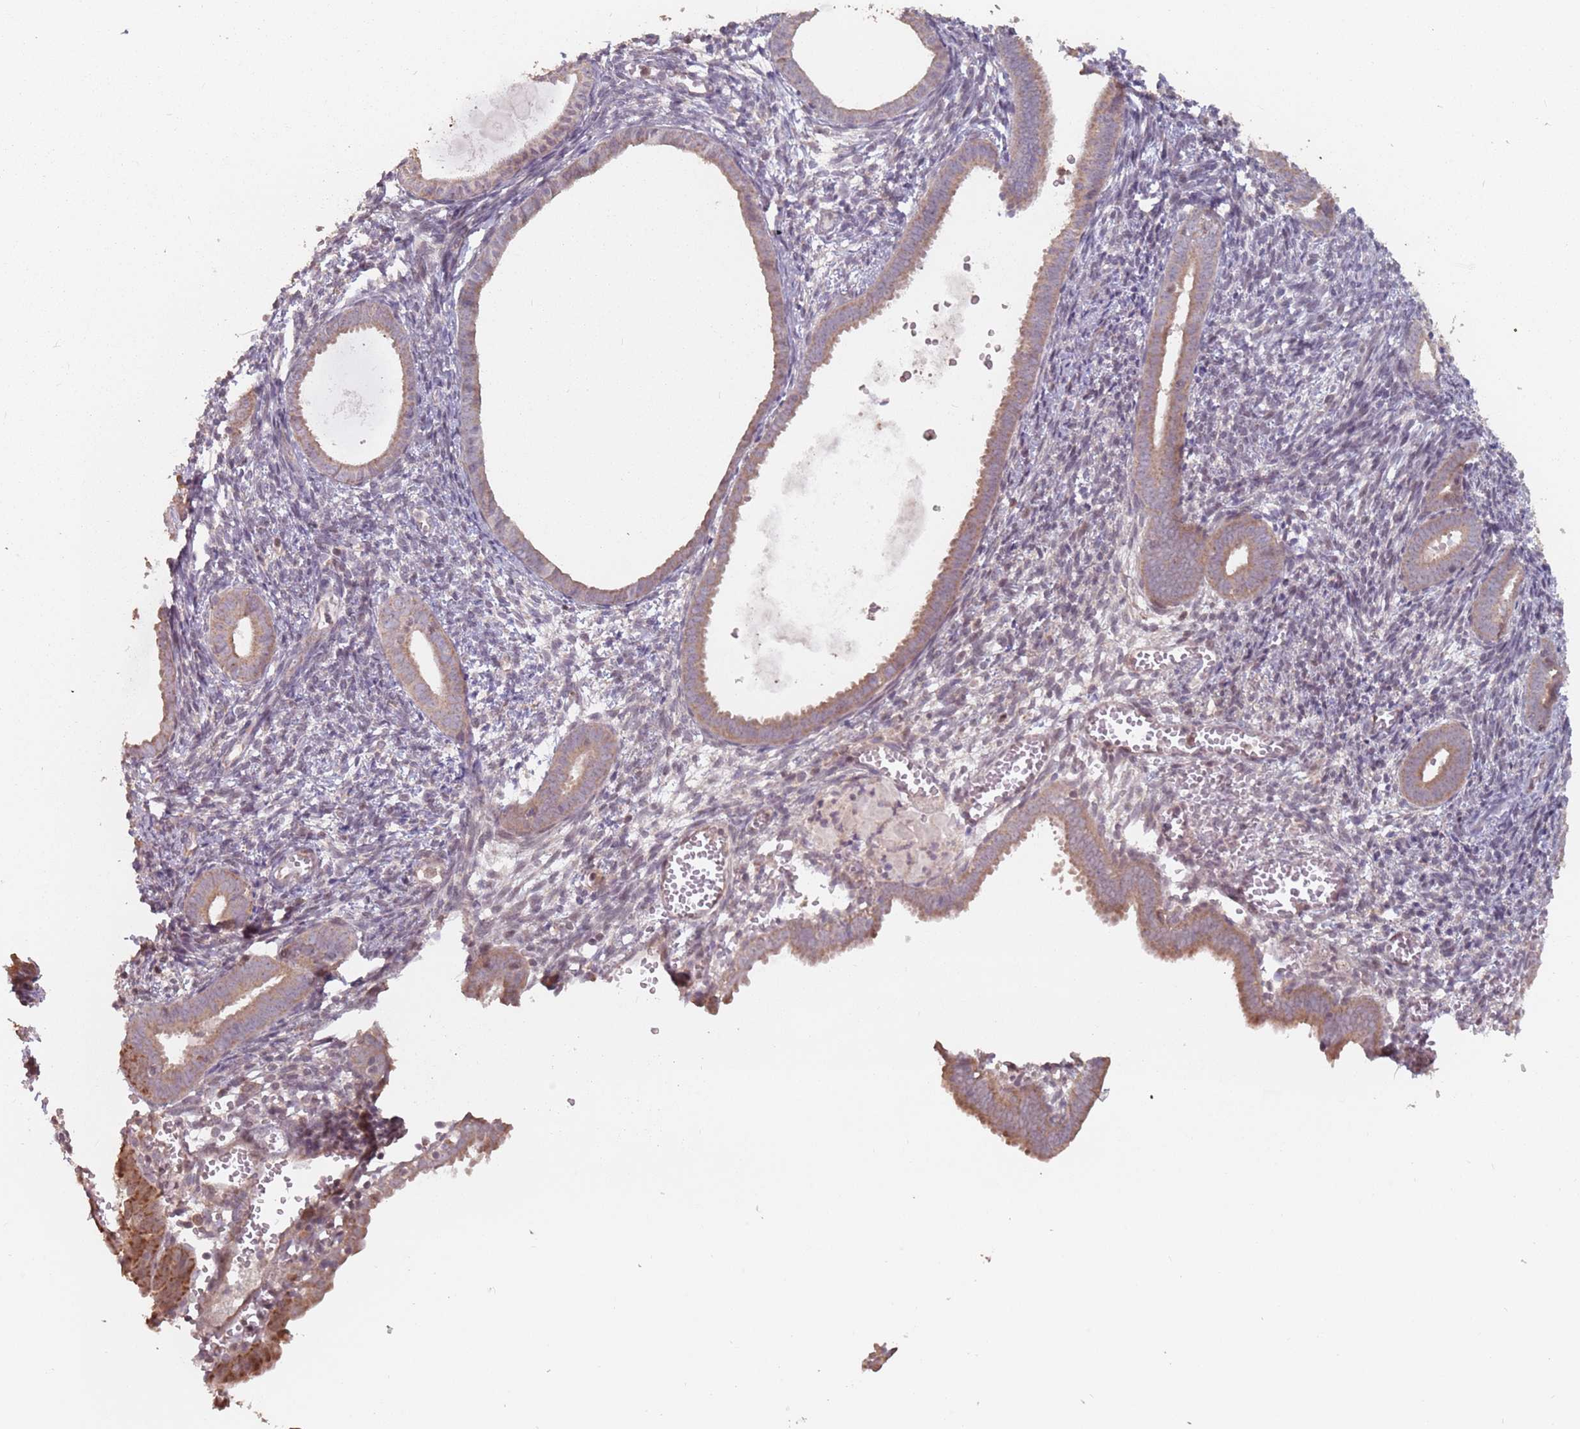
{"staining": {"intensity": "moderate", "quantity": ">75%", "location": "cytoplasmic/membranous"}, "tissue": "endometrial cancer", "cell_type": "Tumor cells", "image_type": "cancer", "snomed": [{"axis": "morphology", "description": "Adenocarcinoma, NOS"}, {"axis": "topography", "description": "Endometrium"}], "caption": "Immunohistochemistry histopathology image of human adenocarcinoma (endometrial) stained for a protein (brown), which exhibits medium levels of moderate cytoplasmic/membranous staining in about >75% of tumor cells.", "gene": "VPS52", "patient": {"sex": "female", "age": 75}}